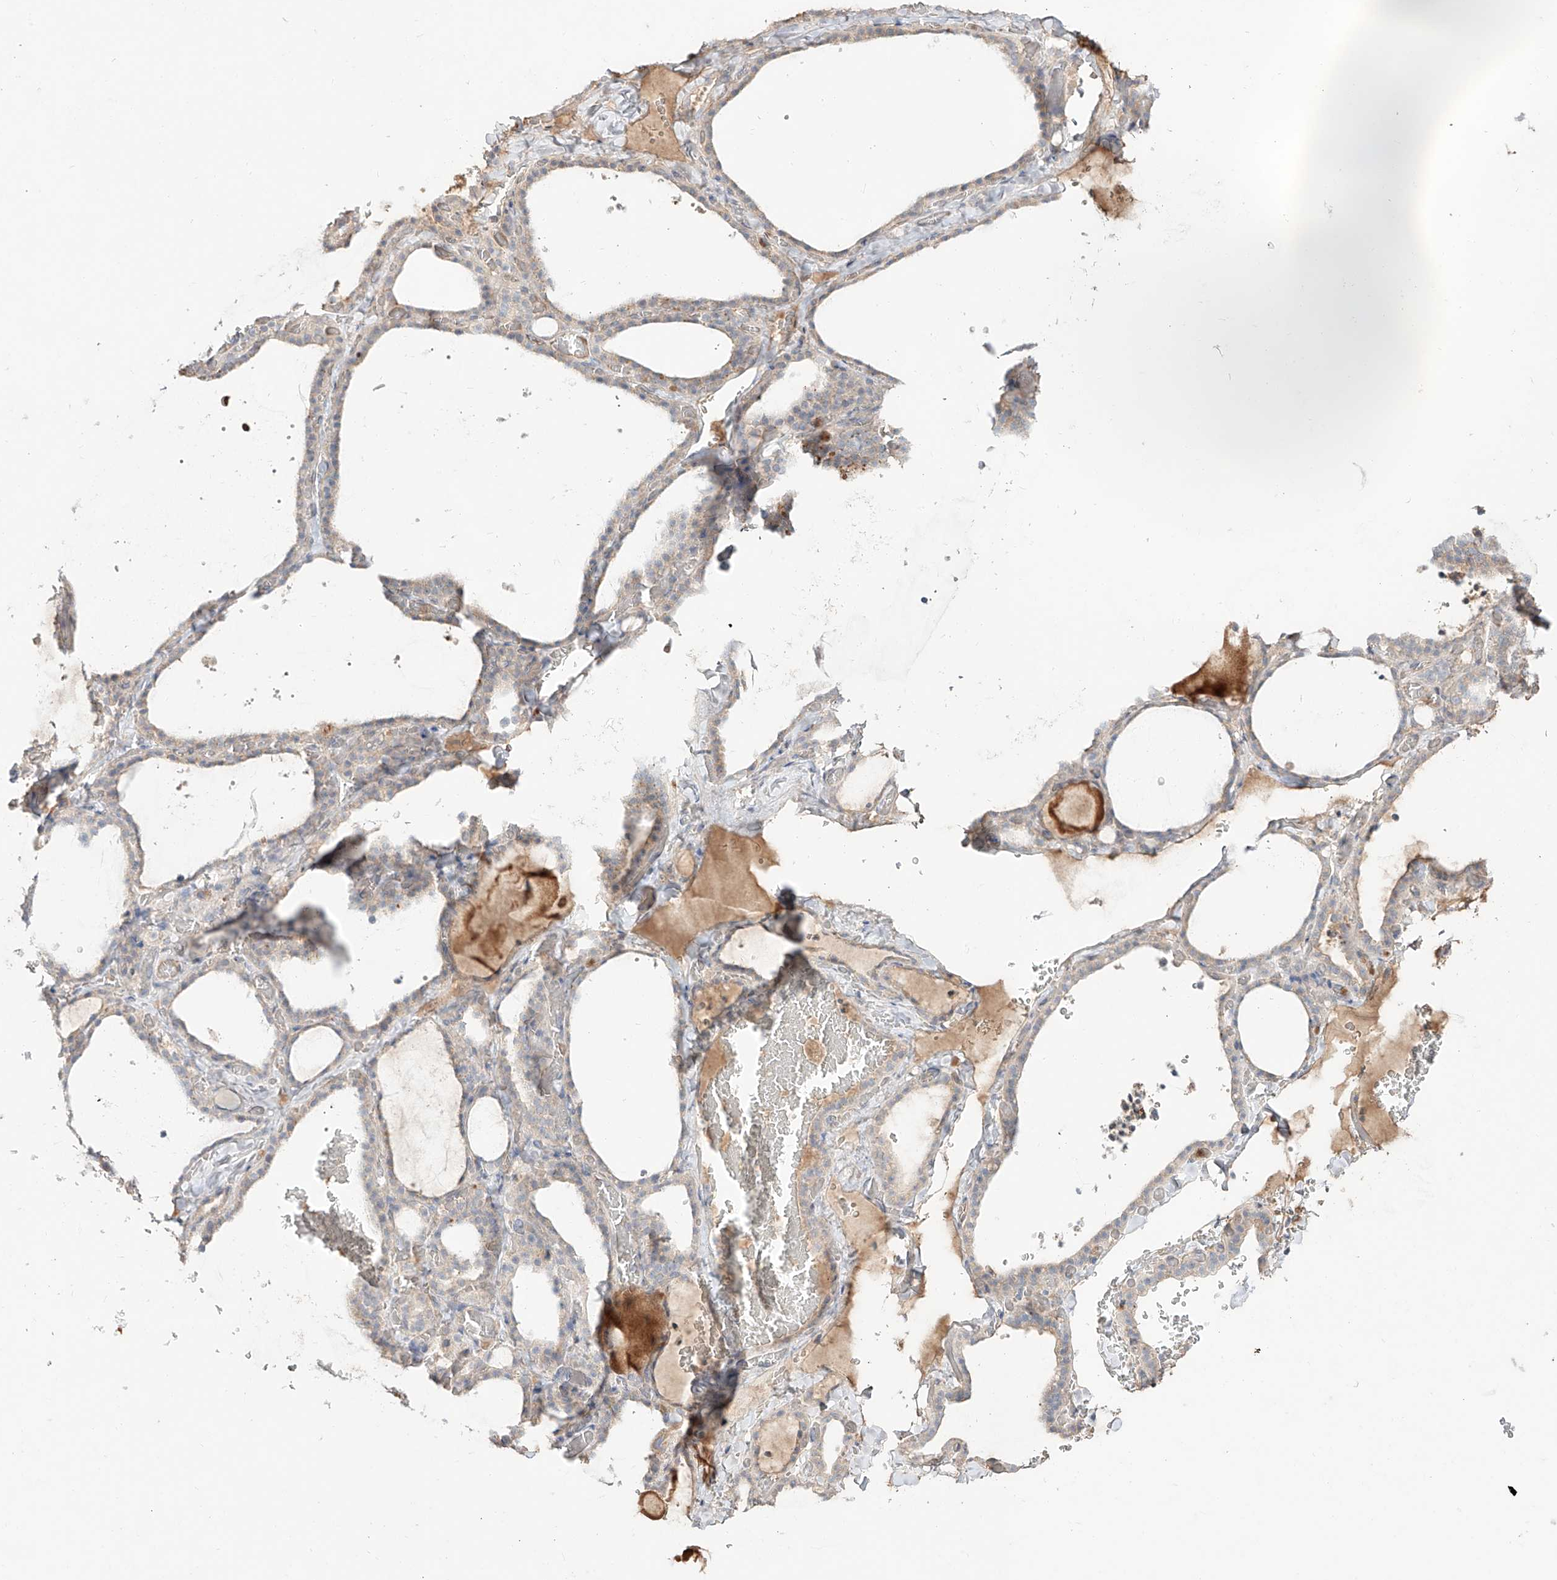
{"staining": {"intensity": "weak", "quantity": "25%-75%", "location": "cytoplasmic/membranous"}, "tissue": "thyroid gland", "cell_type": "Glandular cells", "image_type": "normal", "snomed": [{"axis": "morphology", "description": "Normal tissue, NOS"}, {"axis": "topography", "description": "Thyroid gland"}], "caption": "Thyroid gland stained with IHC displays weak cytoplasmic/membranous positivity in about 25%-75% of glandular cells.", "gene": "ERO1A", "patient": {"sex": "female", "age": 22}}